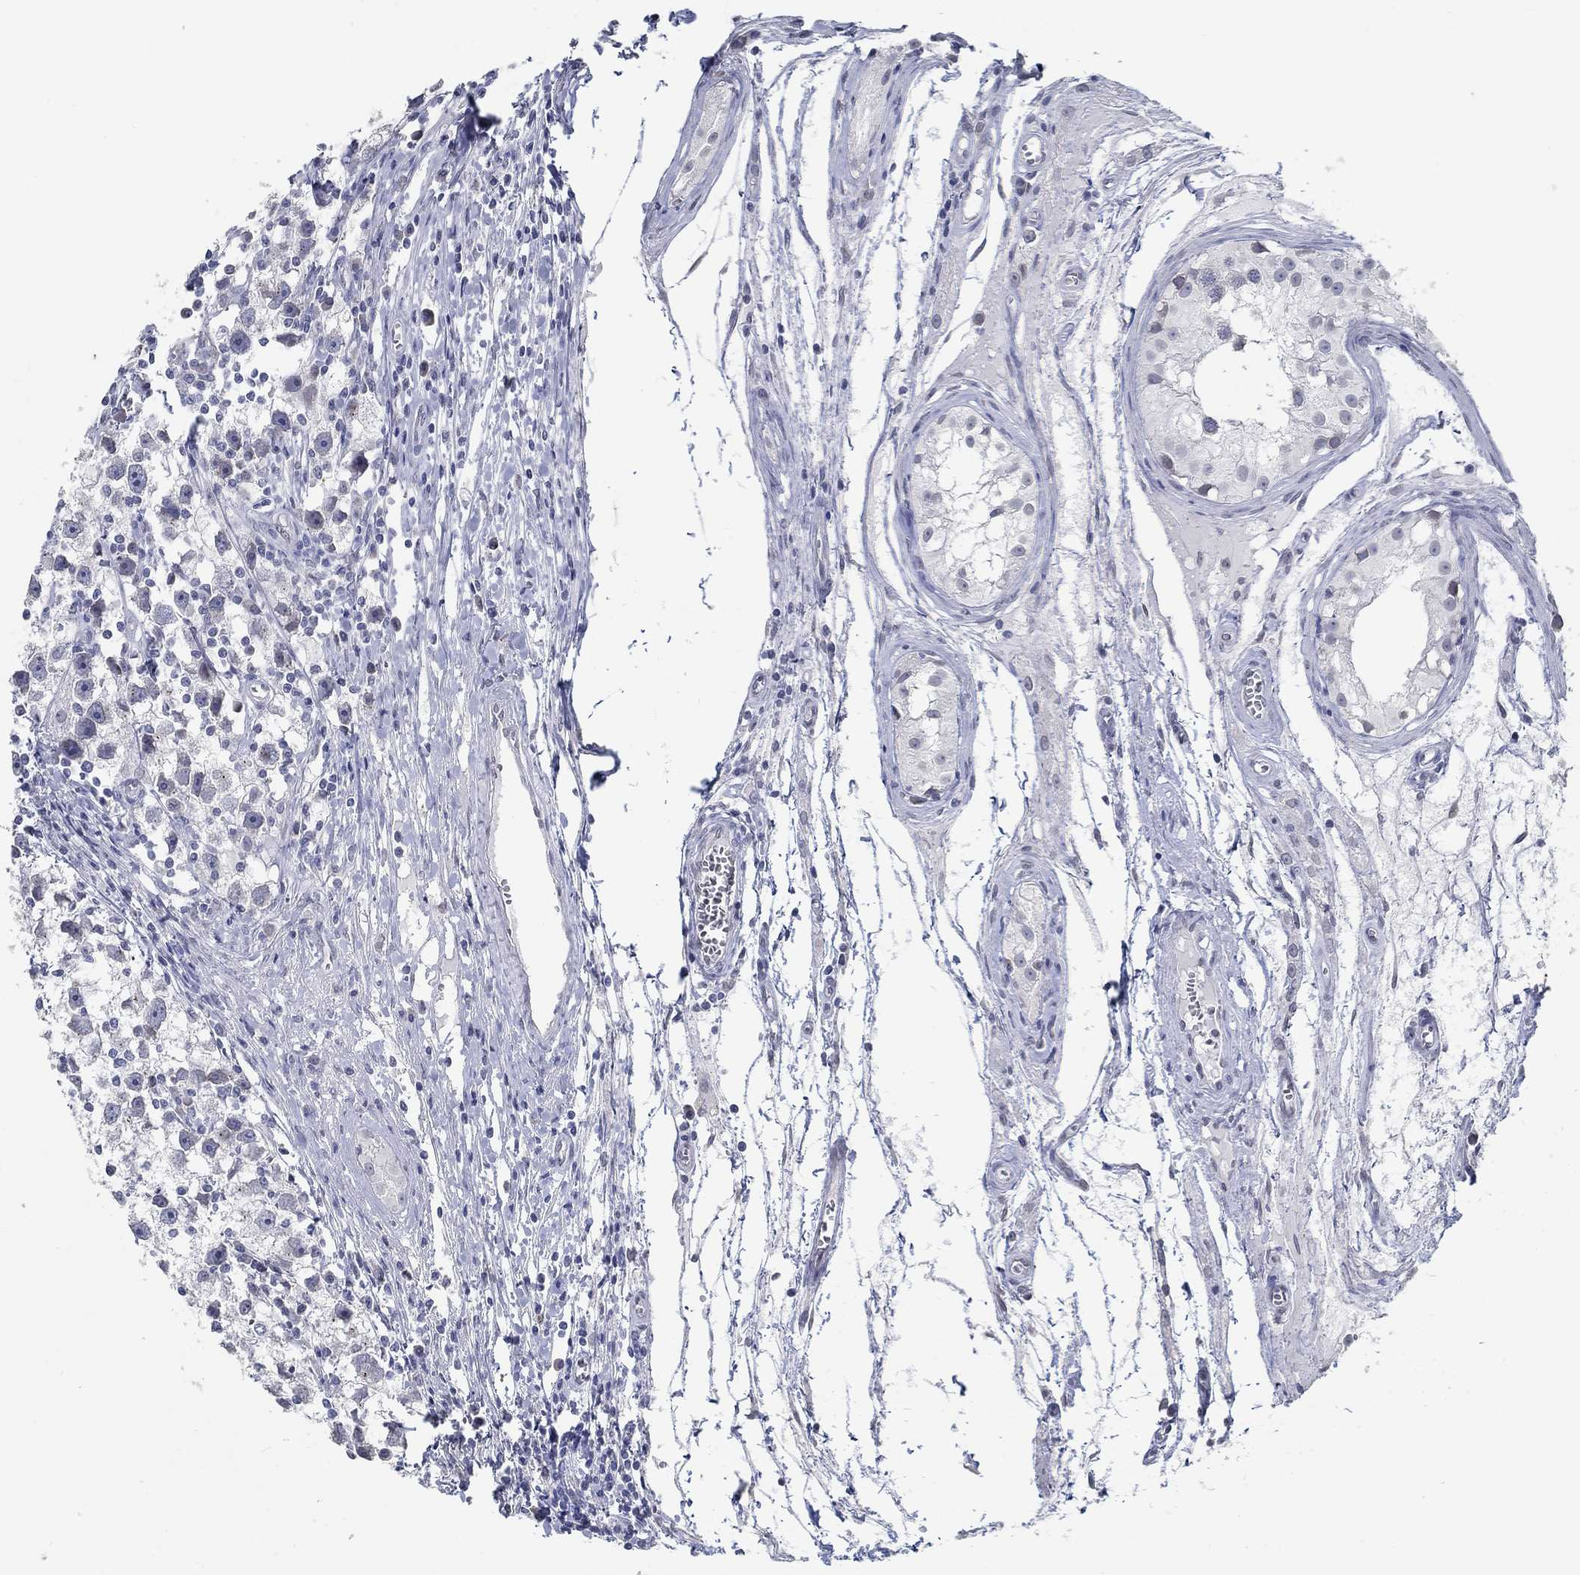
{"staining": {"intensity": "negative", "quantity": "none", "location": "none"}, "tissue": "testis cancer", "cell_type": "Tumor cells", "image_type": "cancer", "snomed": [{"axis": "morphology", "description": "Seminoma, NOS"}, {"axis": "topography", "description": "Testis"}], "caption": "IHC micrograph of seminoma (testis) stained for a protein (brown), which displays no staining in tumor cells.", "gene": "NUP155", "patient": {"sex": "male", "age": 30}}